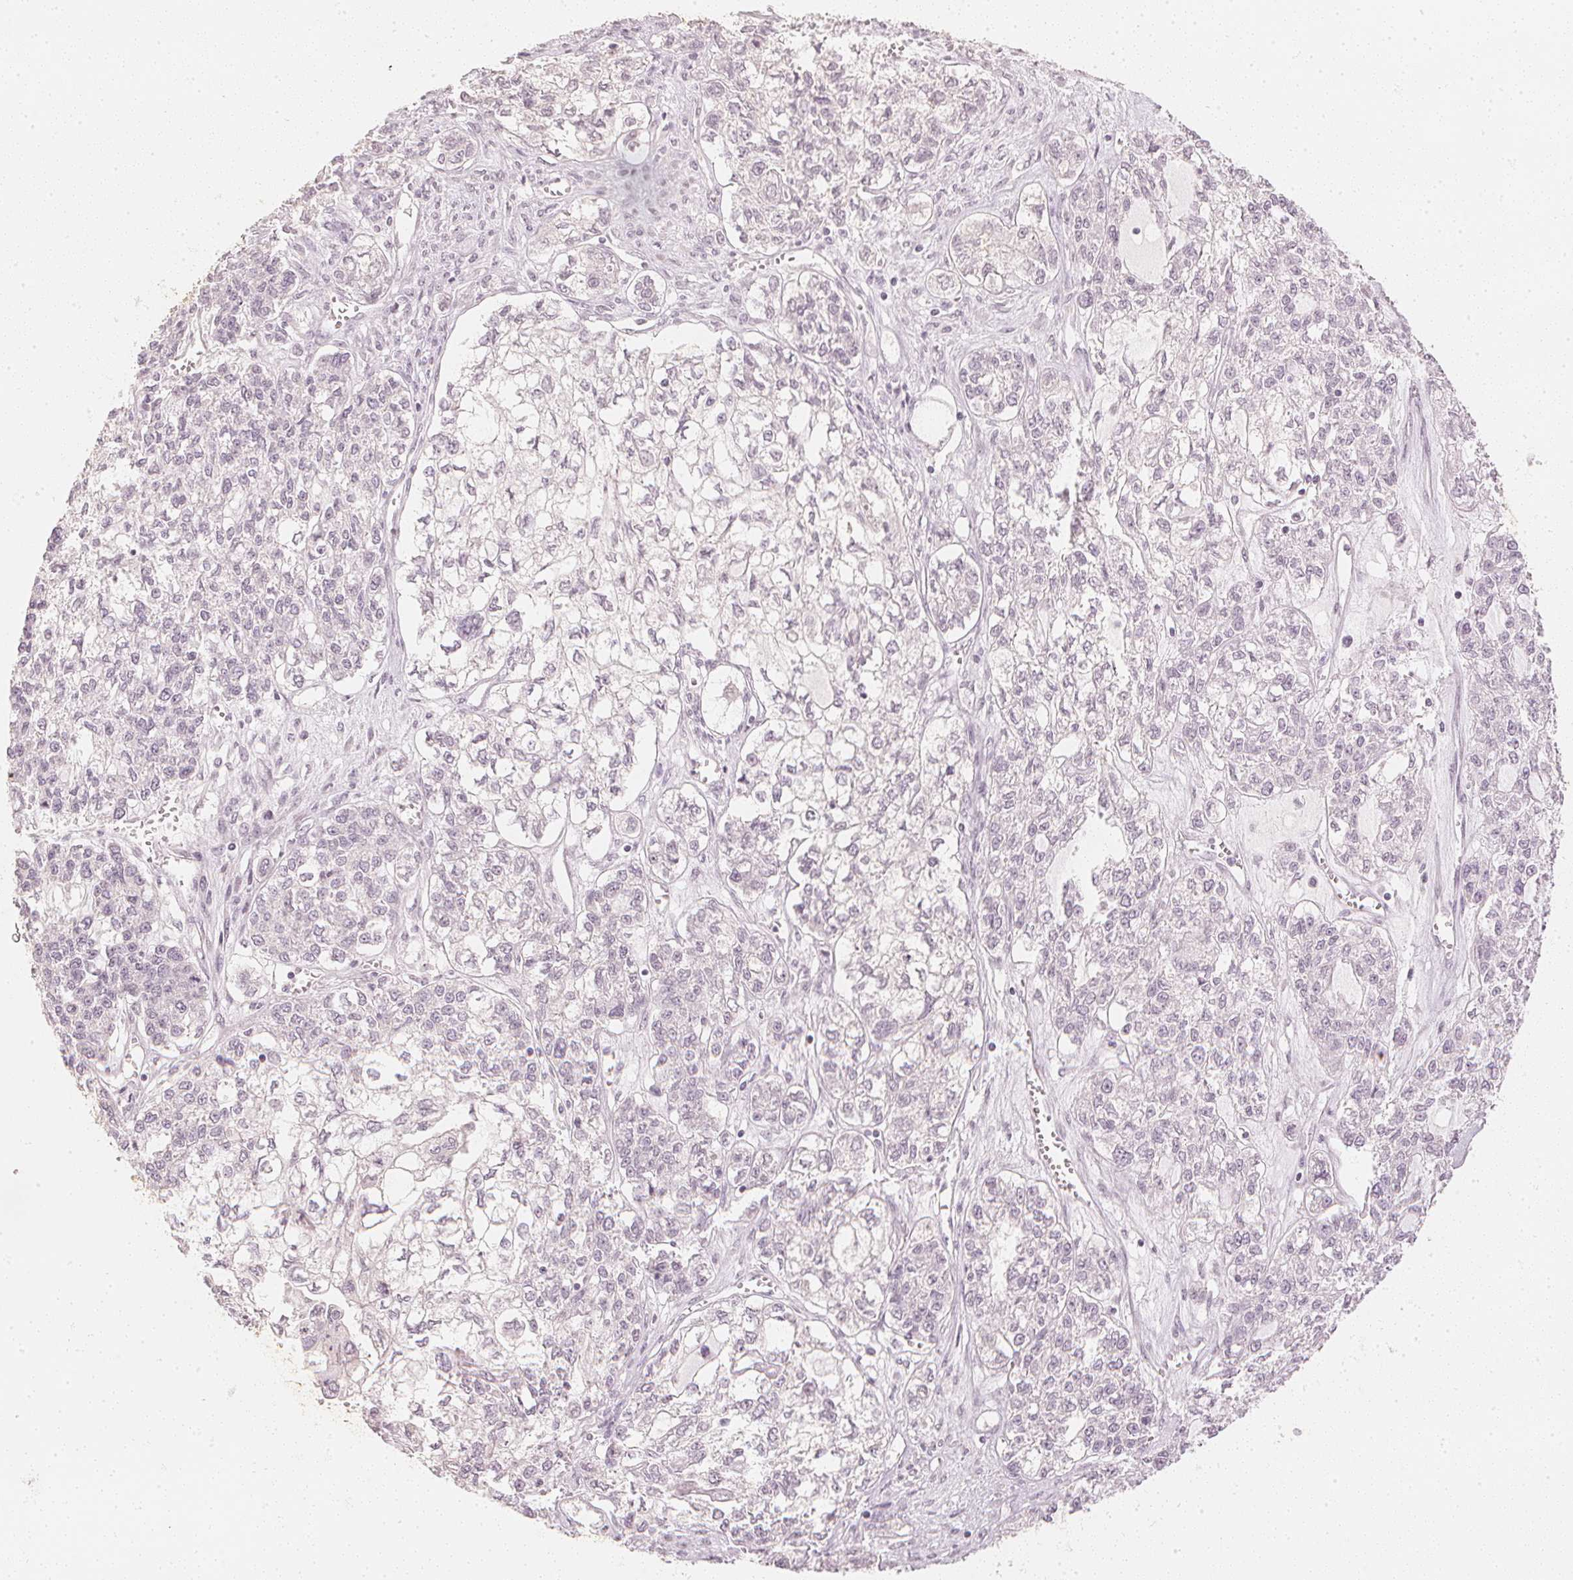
{"staining": {"intensity": "negative", "quantity": "none", "location": "none"}, "tissue": "ovarian cancer", "cell_type": "Tumor cells", "image_type": "cancer", "snomed": [{"axis": "morphology", "description": "Carcinoma, endometroid"}, {"axis": "topography", "description": "Ovary"}], "caption": "Ovarian endometroid carcinoma was stained to show a protein in brown. There is no significant staining in tumor cells.", "gene": "CALB1", "patient": {"sex": "female", "age": 64}}